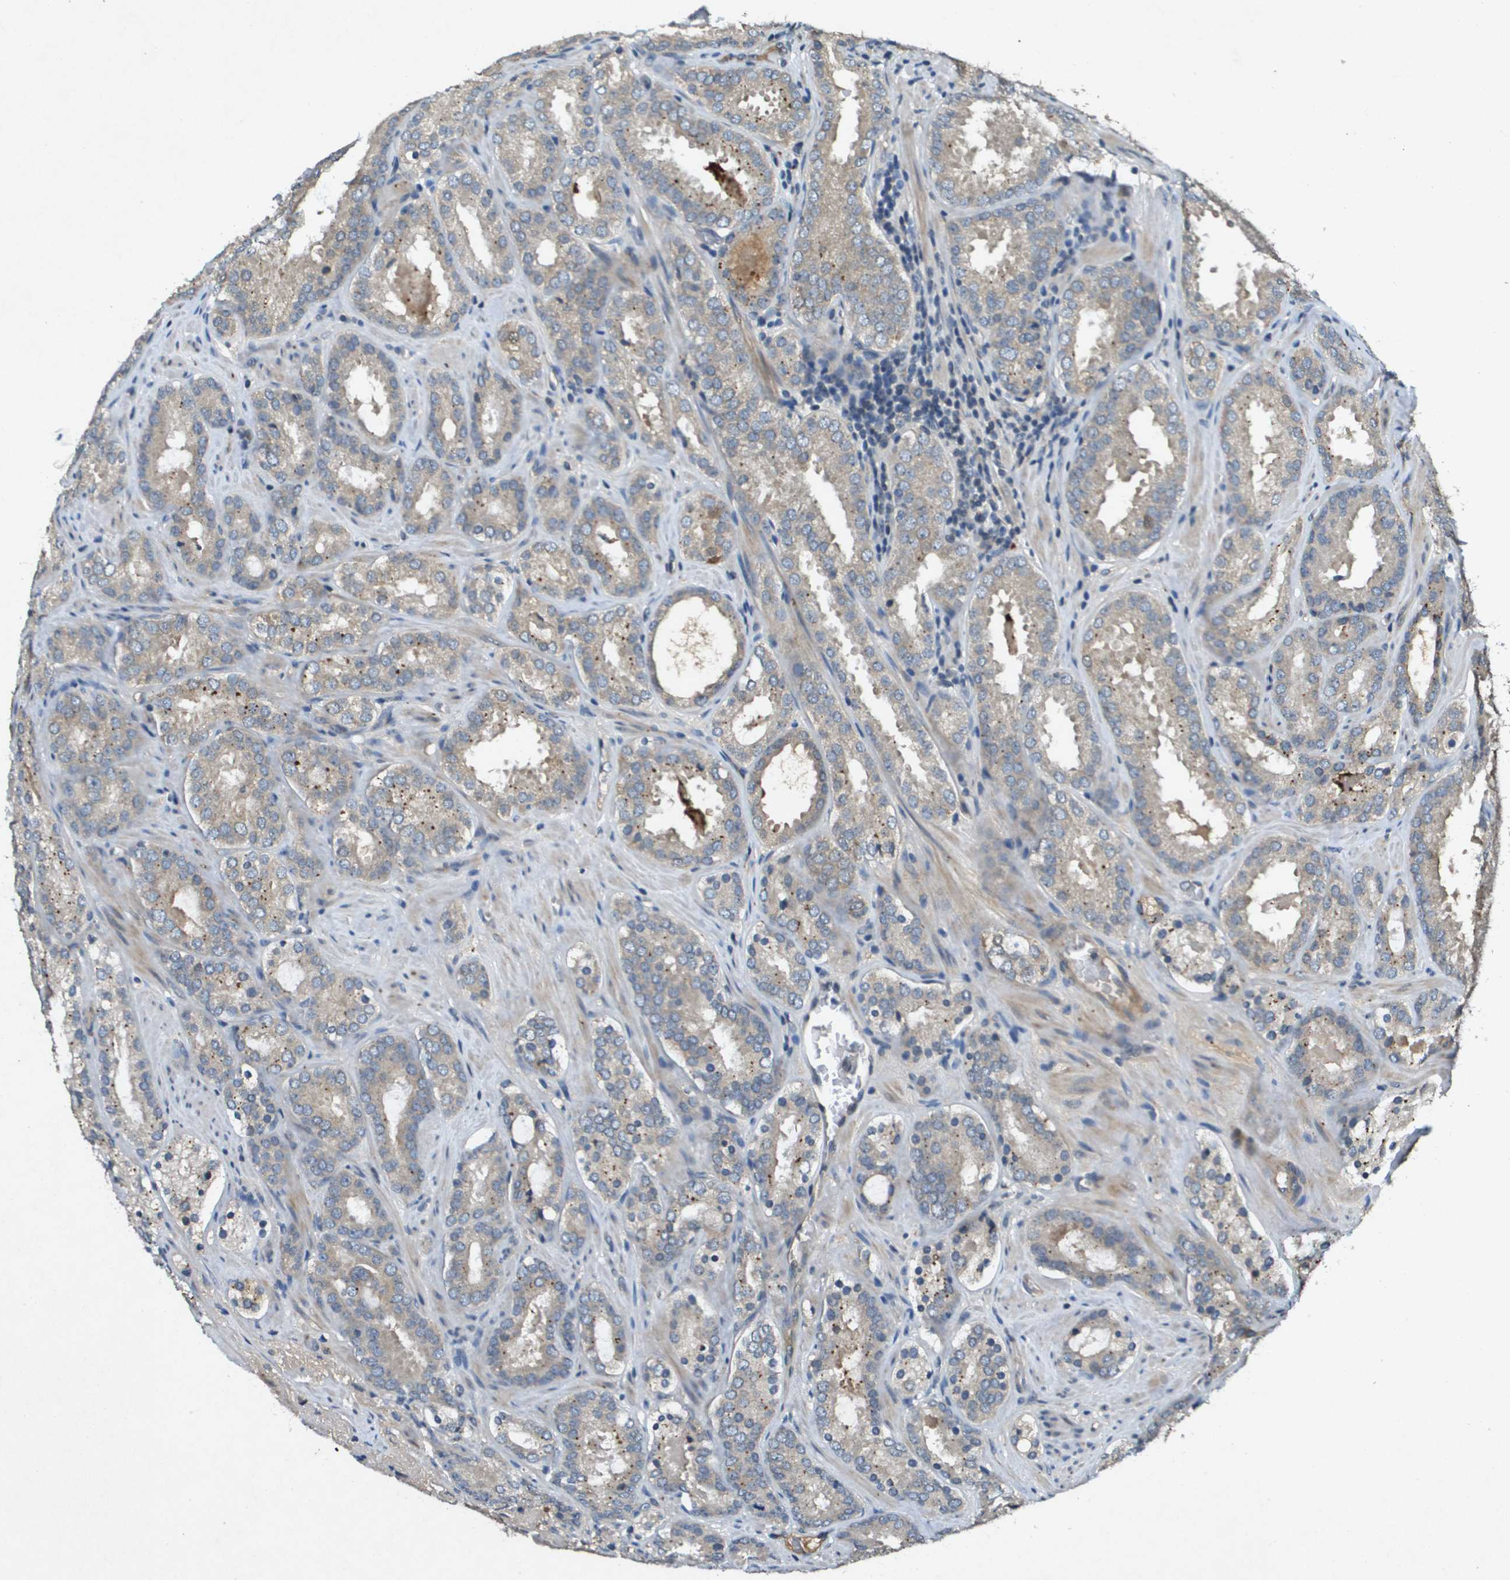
{"staining": {"intensity": "weak", "quantity": ">75%", "location": "cytoplasmic/membranous"}, "tissue": "prostate cancer", "cell_type": "Tumor cells", "image_type": "cancer", "snomed": [{"axis": "morphology", "description": "Adenocarcinoma, Low grade"}, {"axis": "topography", "description": "Prostate"}], "caption": "The histopathology image shows staining of prostate cancer (adenocarcinoma (low-grade)), revealing weak cytoplasmic/membranous protein positivity (brown color) within tumor cells.", "gene": "PGAP3", "patient": {"sex": "male", "age": 69}}